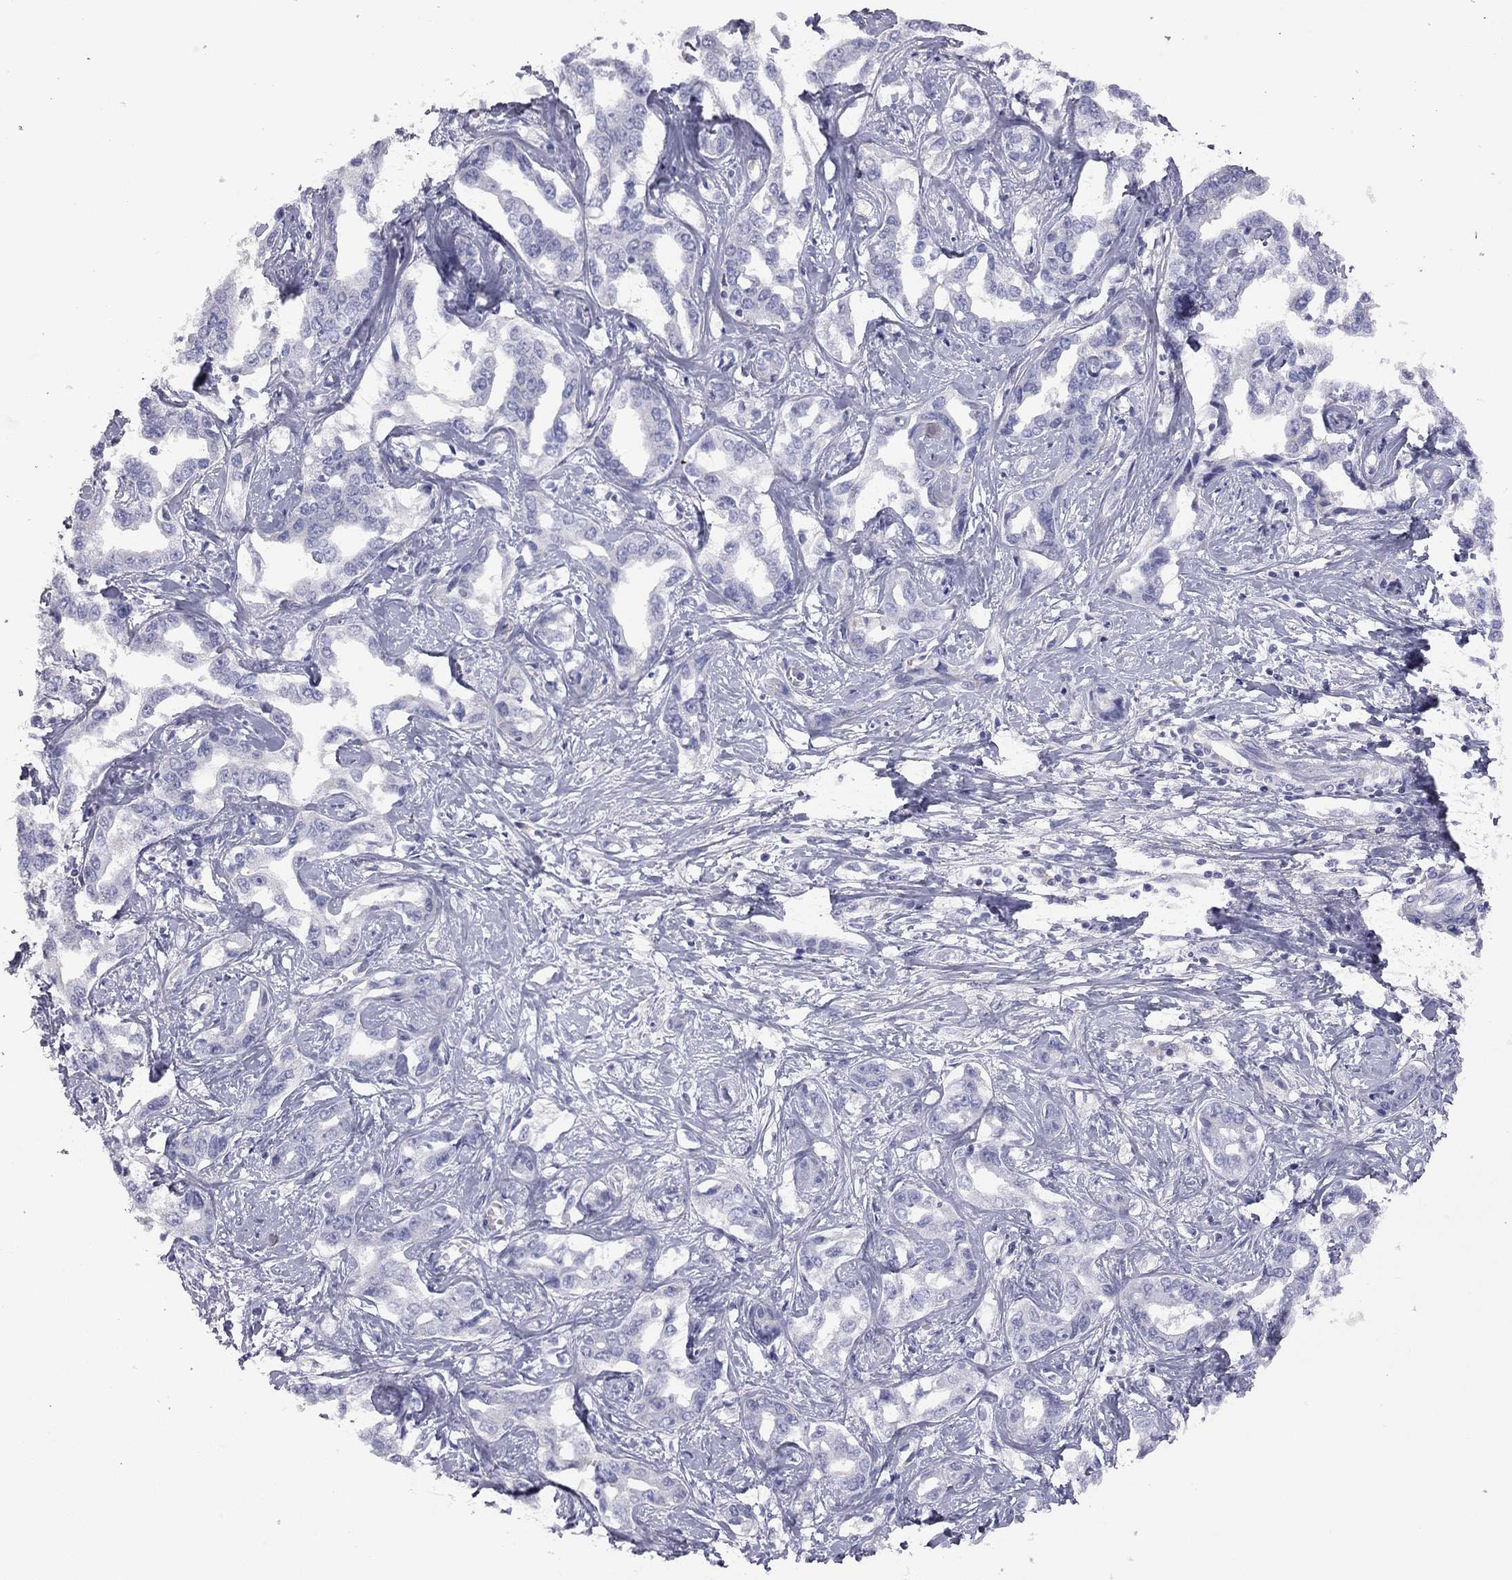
{"staining": {"intensity": "negative", "quantity": "none", "location": "none"}, "tissue": "liver cancer", "cell_type": "Tumor cells", "image_type": "cancer", "snomed": [{"axis": "morphology", "description": "Cholangiocarcinoma"}, {"axis": "topography", "description": "Liver"}], "caption": "DAB immunohistochemical staining of cholangiocarcinoma (liver) demonstrates no significant staining in tumor cells.", "gene": "ADCYAP1", "patient": {"sex": "male", "age": 59}}